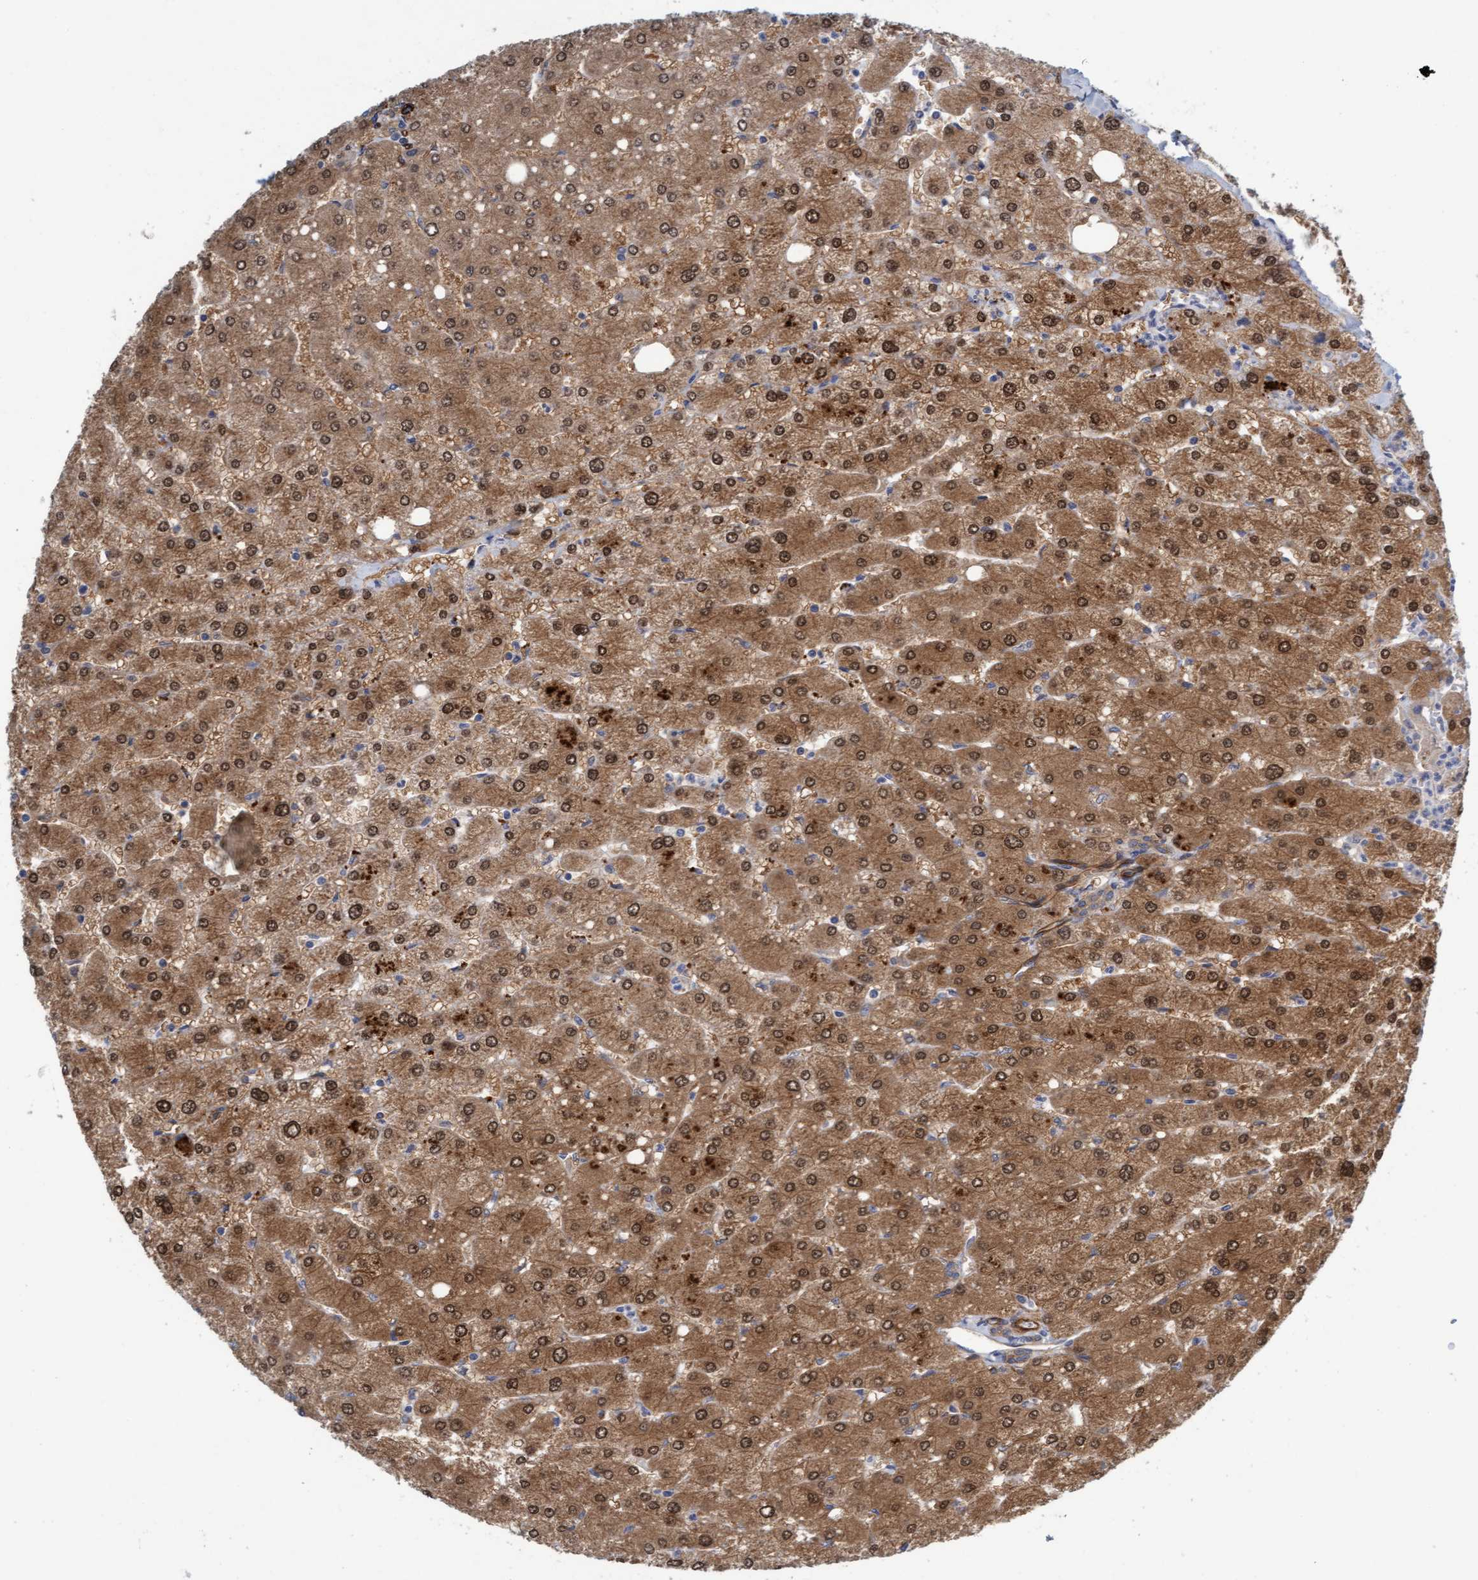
{"staining": {"intensity": "weak", "quantity": "25%-75%", "location": "cytoplasmic/membranous"}, "tissue": "liver", "cell_type": "Cholangiocytes", "image_type": "normal", "snomed": [{"axis": "morphology", "description": "Normal tissue, NOS"}, {"axis": "topography", "description": "Liver"}], "caption": "Weak cytoplasmic/membranous expression is present in approximately 25%-75% of cholangiocytes in unremarkable liver.", "gene": "TSTD2", "patient": {"sex": "male", "age": 55}}